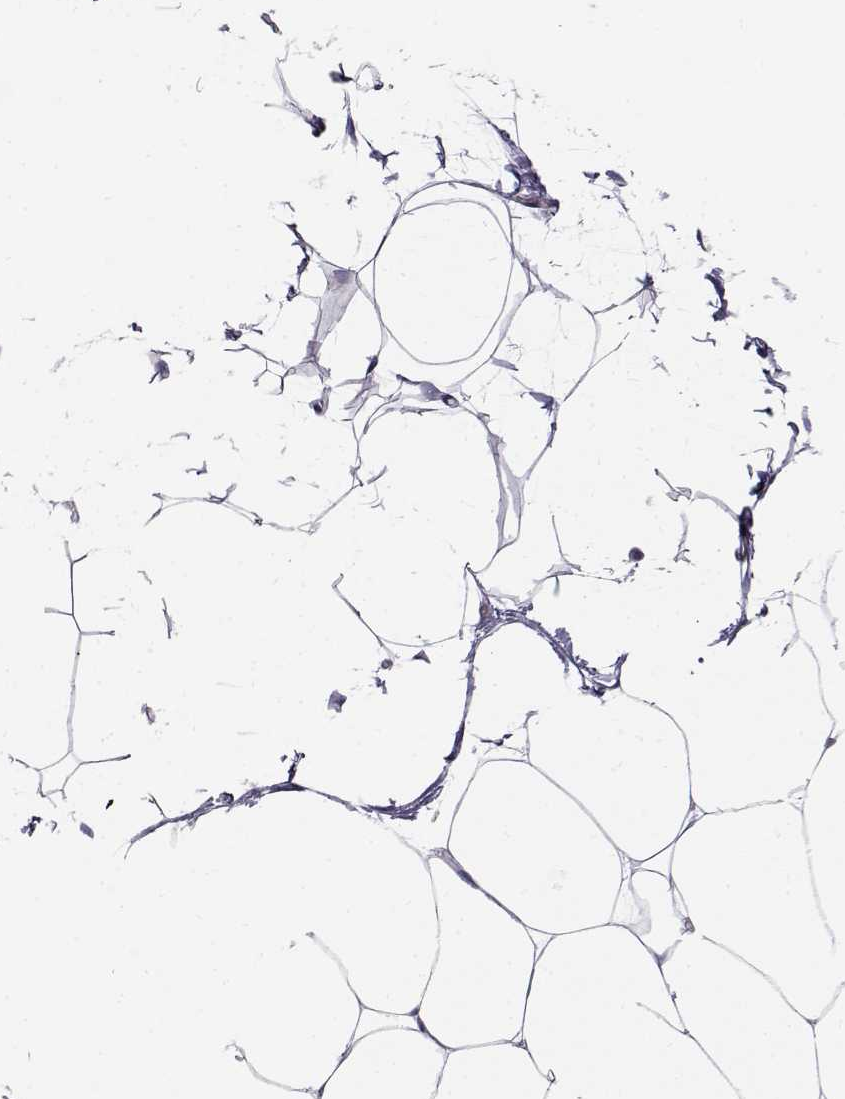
{"staining": {"intensity": "negative", "quantity": "none", "location": "none"}, "tissue": "adipose tissue", "cell_type": "Adipocytes", "image_type": "normal", "snomed": [{"axis": "morphology", "description": "Normal tissue, NOS"}, {"axis": "topography", "description": "Adipose tissue"}], "caption": "This histopathology image is of unremarkable adipose tissue stained with IHC to label a protein in brown with the nuclei are counter-stained blue. There is no staining in adipocytes. (Brightfield microscopy of DAB immunohistochemistry at high magnification).", "gene": "CABS1", "patient": {"sex": "male", "age": 57}}